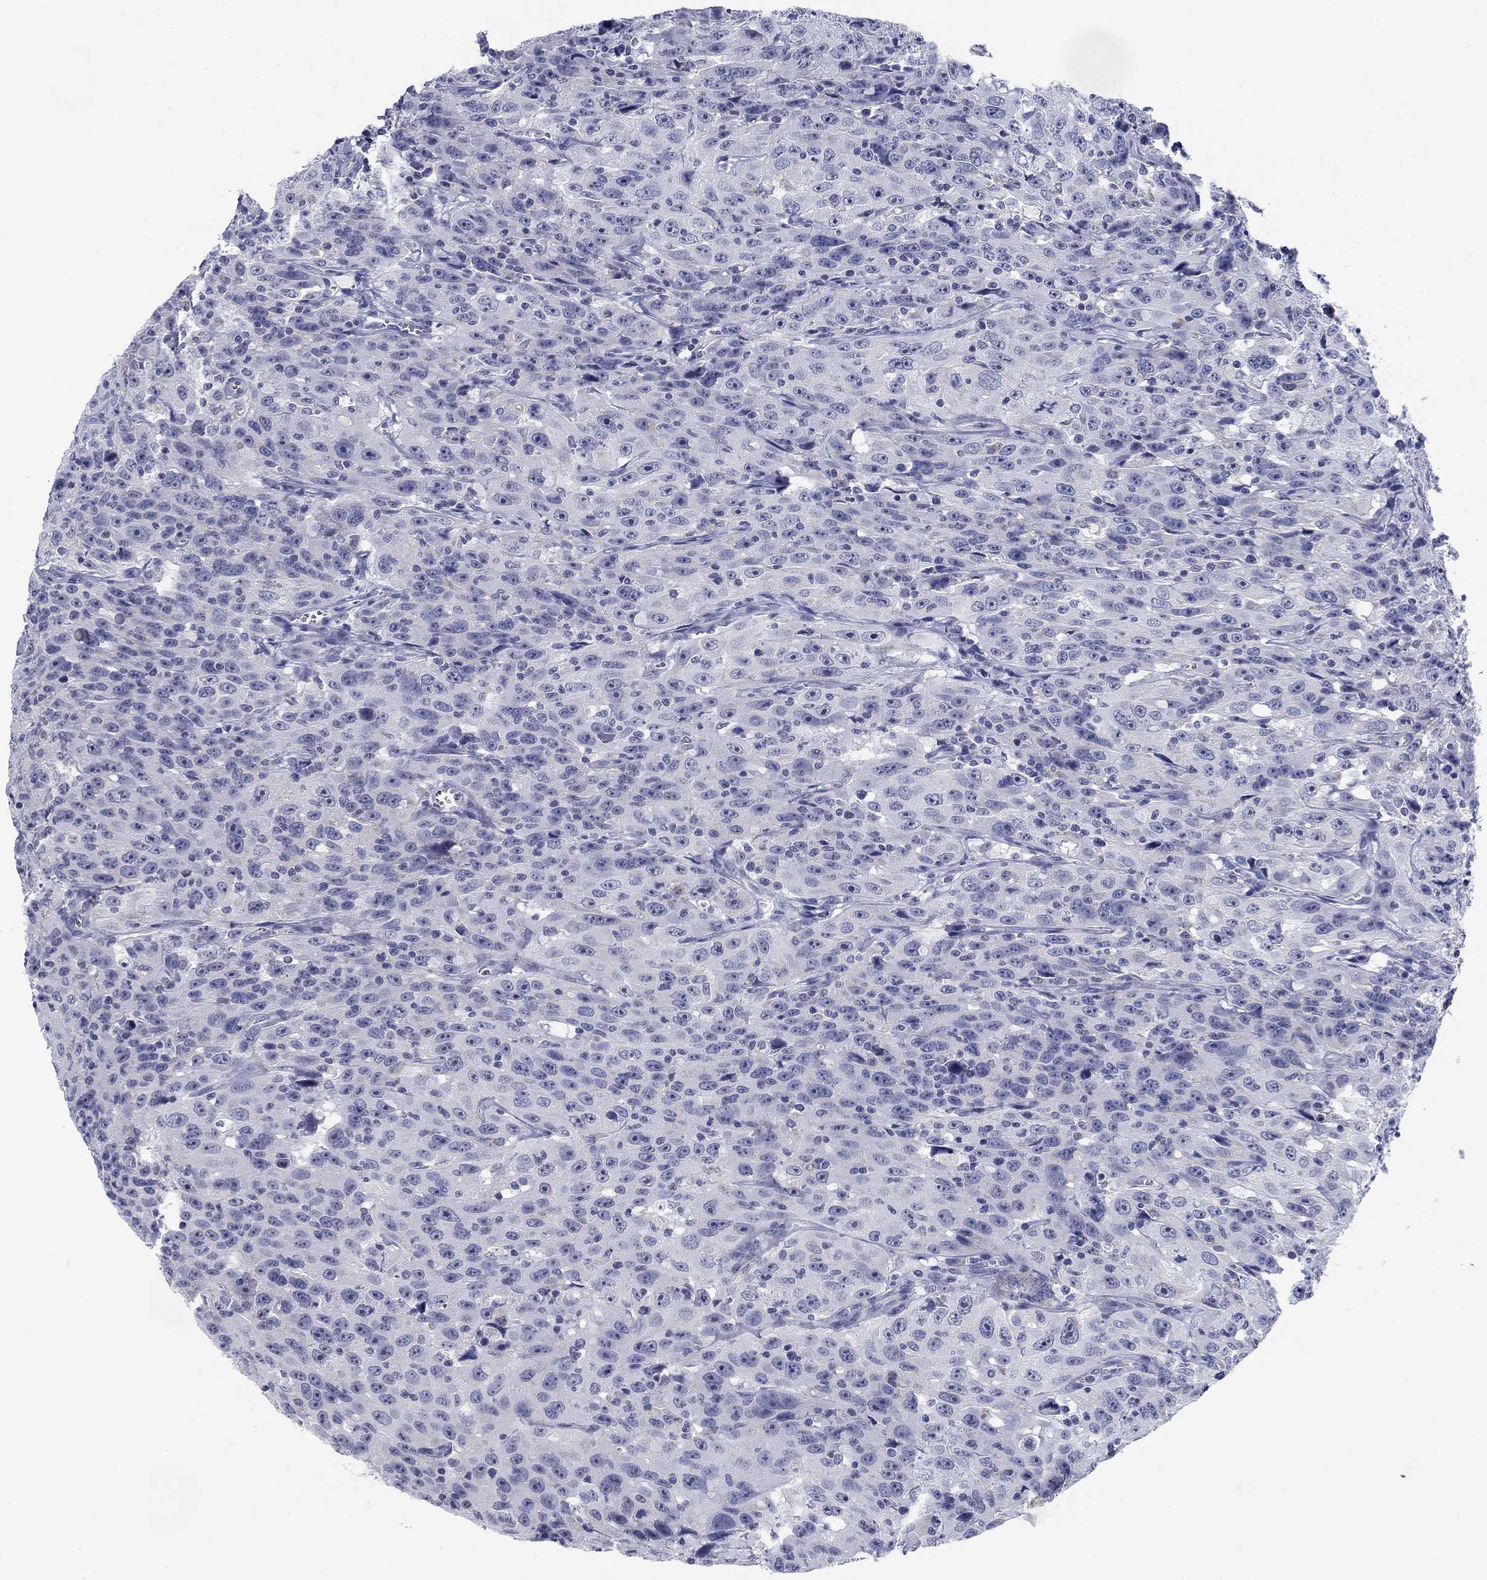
{"staining": {"intensity": "negative", "quantity": "none", "location": "none"}, "tissue": "urothelial cancer", "cell_type": "Tumor cells", "image_type": "cancer", "snomed": [{"axis": "morphology", "description": "Urothelial carcinoma, NOS"}, {"axis": "morphology", "description": "Urothelial carcinoma, High grade"}, {"axis": "topography", "description": "Urinary bladder"}], "caption": "This histopathology image is of urothelial carcinoma (high-grade) stained with immunohistochemistry to label a protein in brown with the nuclei are counter-stained blue. There is no expression in tumor cells.", "gene": "PRPH", "patient": {"sex": "female", "age": 73}}